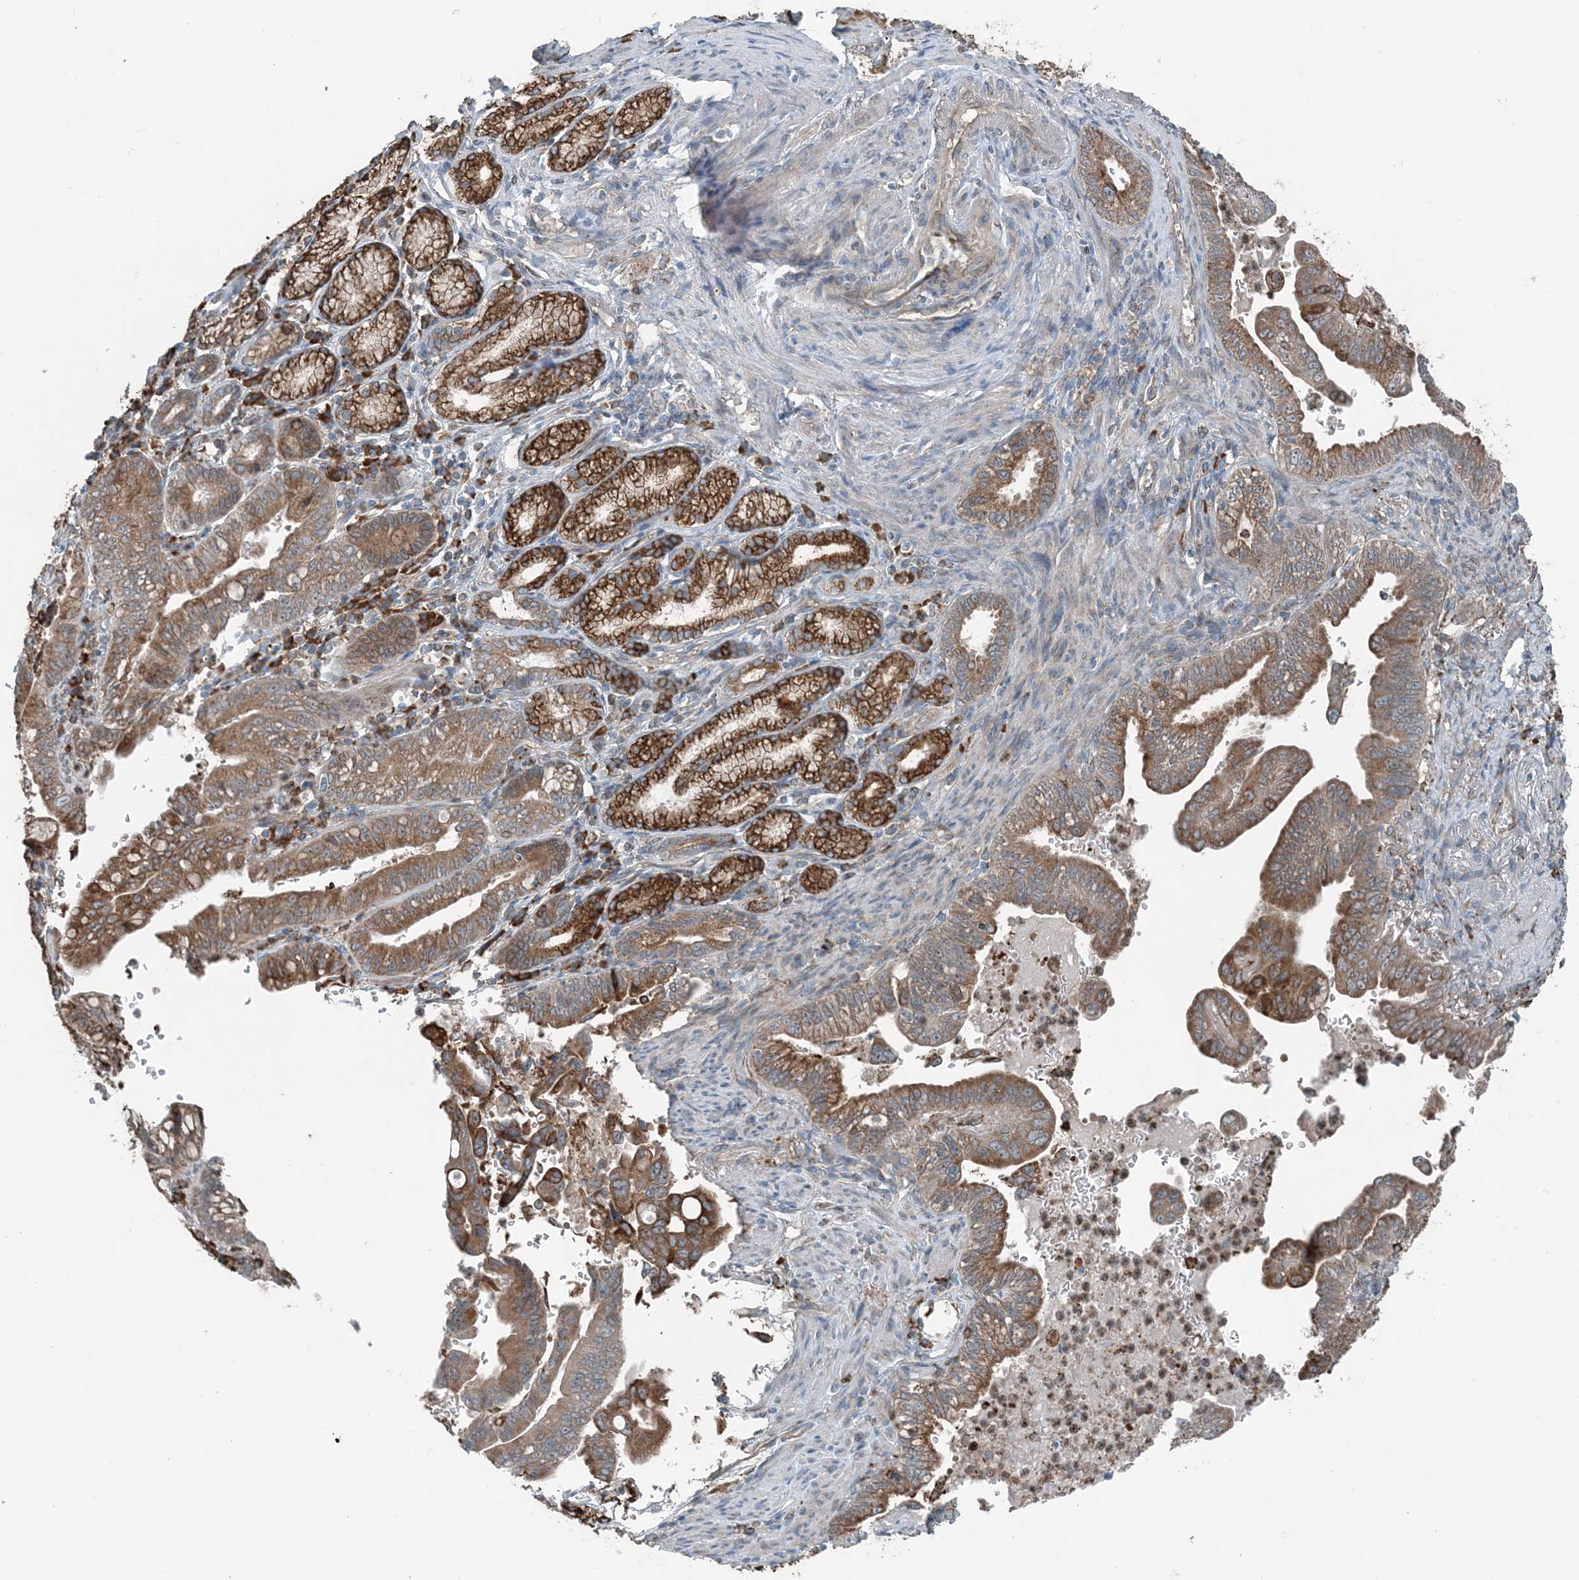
{"staining": {"intensity": "moderate", "quantity": ">75%", "location": "cytoplasmic/membranous"}, "tissue": "pancreatic cancer", "cell_type": "Tumor cells", "image_type": "cancer", "snomed": [{"axis": "morphology", "description": "Adenocarcinoma, NOS"}, {"axis": "topography", "description": "Pancreas"}], "caption": "IHC histopathology image of neoplastic tissue: pancreatic cancer (adenocarcinoma) stained using immunohistochemistry reveals medium levels of moderate protein expression localized specifically in the cytoplasmic/membranous of tumor cells, appearing as a cytoplasmic/membranous brown color.", "gene": "CERKL", "patient": {"sex": "male", "age": 70}}